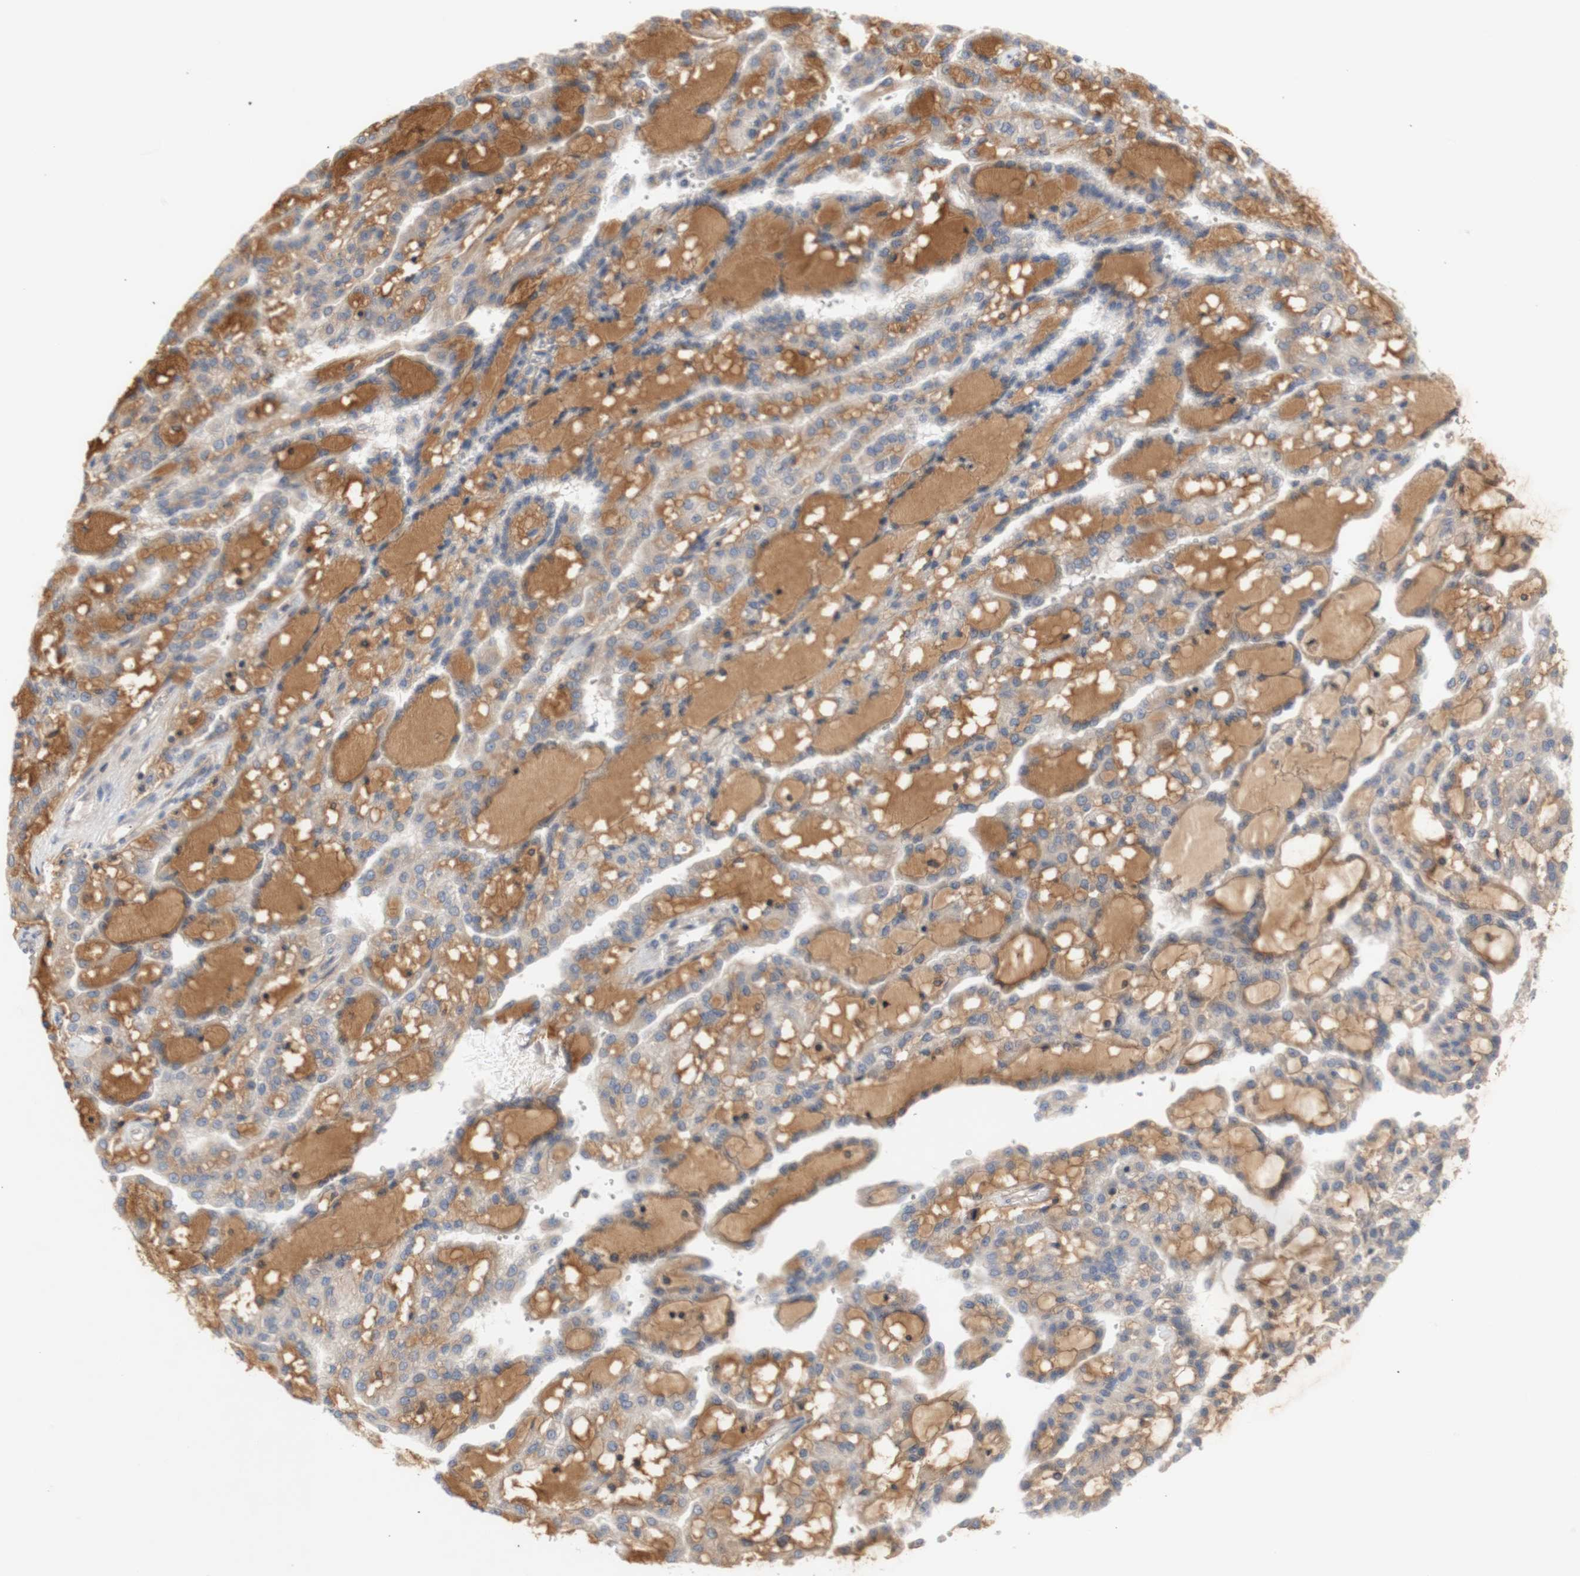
{"staining": {"intensity": "weak", "quantity": ">75%", "location": "cytoplasmic/membranous"}, "tissue": "renal cancer", "cell_type": "Tumor cells", "image_type": "cancer", "snomed": [{"axis": "morphology", "description": "Adenocarcinoma, NOS"}, {"axis": "topography", "description": "Kidney"}], "caption": "Tumor cells reveal weak cytoplasmic/membranous positivity in about >75% of cells in renal cancer (adenocarcinoma).", "gene": "IKBKG", "patient": {"sex": "male", "age": 63}}